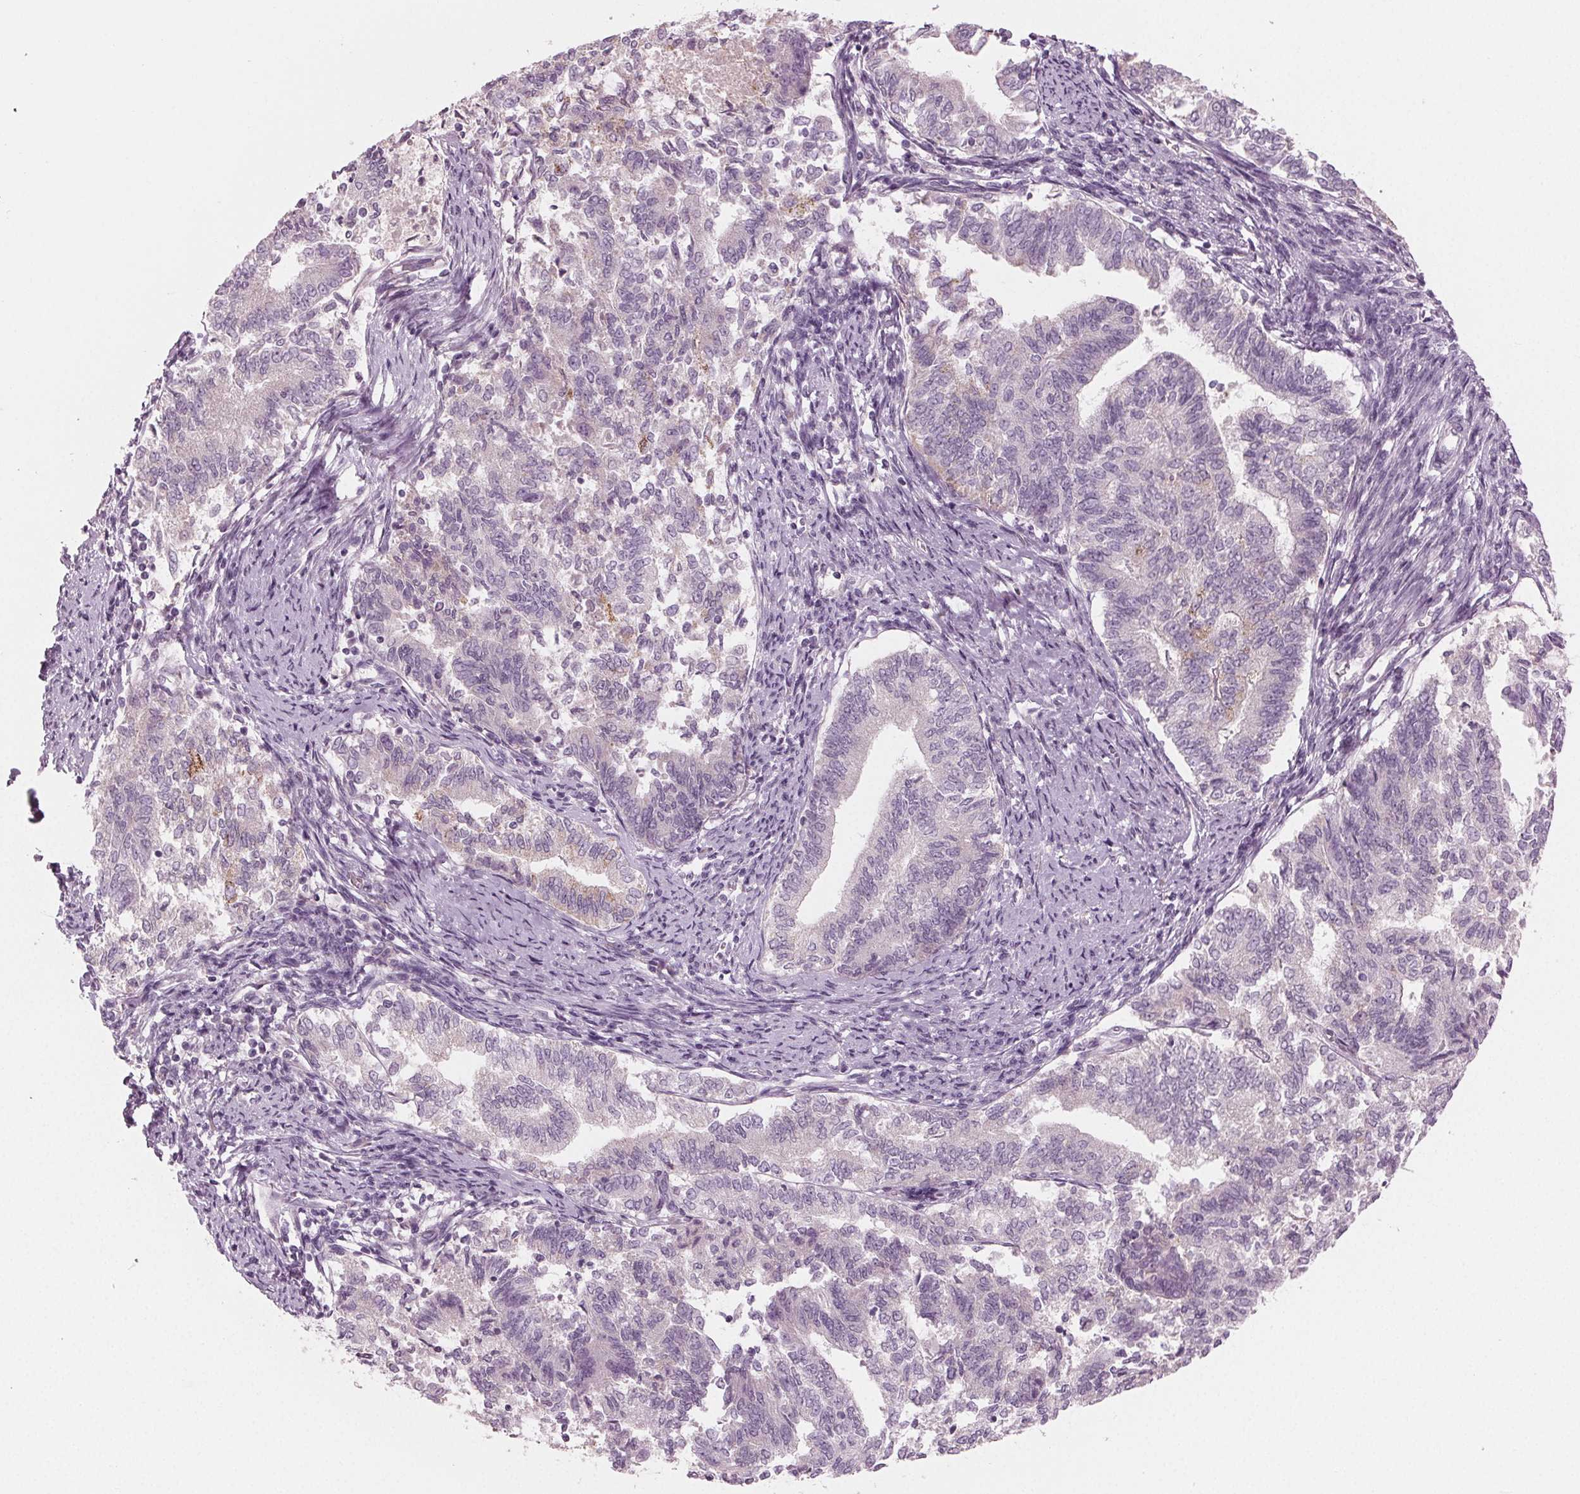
{"staining": {"intensity": "negative", "quantity": "none", "location": "none"}, "tissue": "endometrial cancer", "cell_type": "Tumor cells", "image_type": "cancer", "snomed": [{"axis": "morphology", "description": "Adenocarcinoma, NOS"}, {"axis": "topography", "description": "Endometrium"}], "caption": "This micrograph is of endometrial cancer stained with IHC to label a protein in brown with the nuclei are counter-stained blue. There is no expression in tumor cells.", "gene": "PRAP1", "patient": {"sex": "female", "age": 65}}